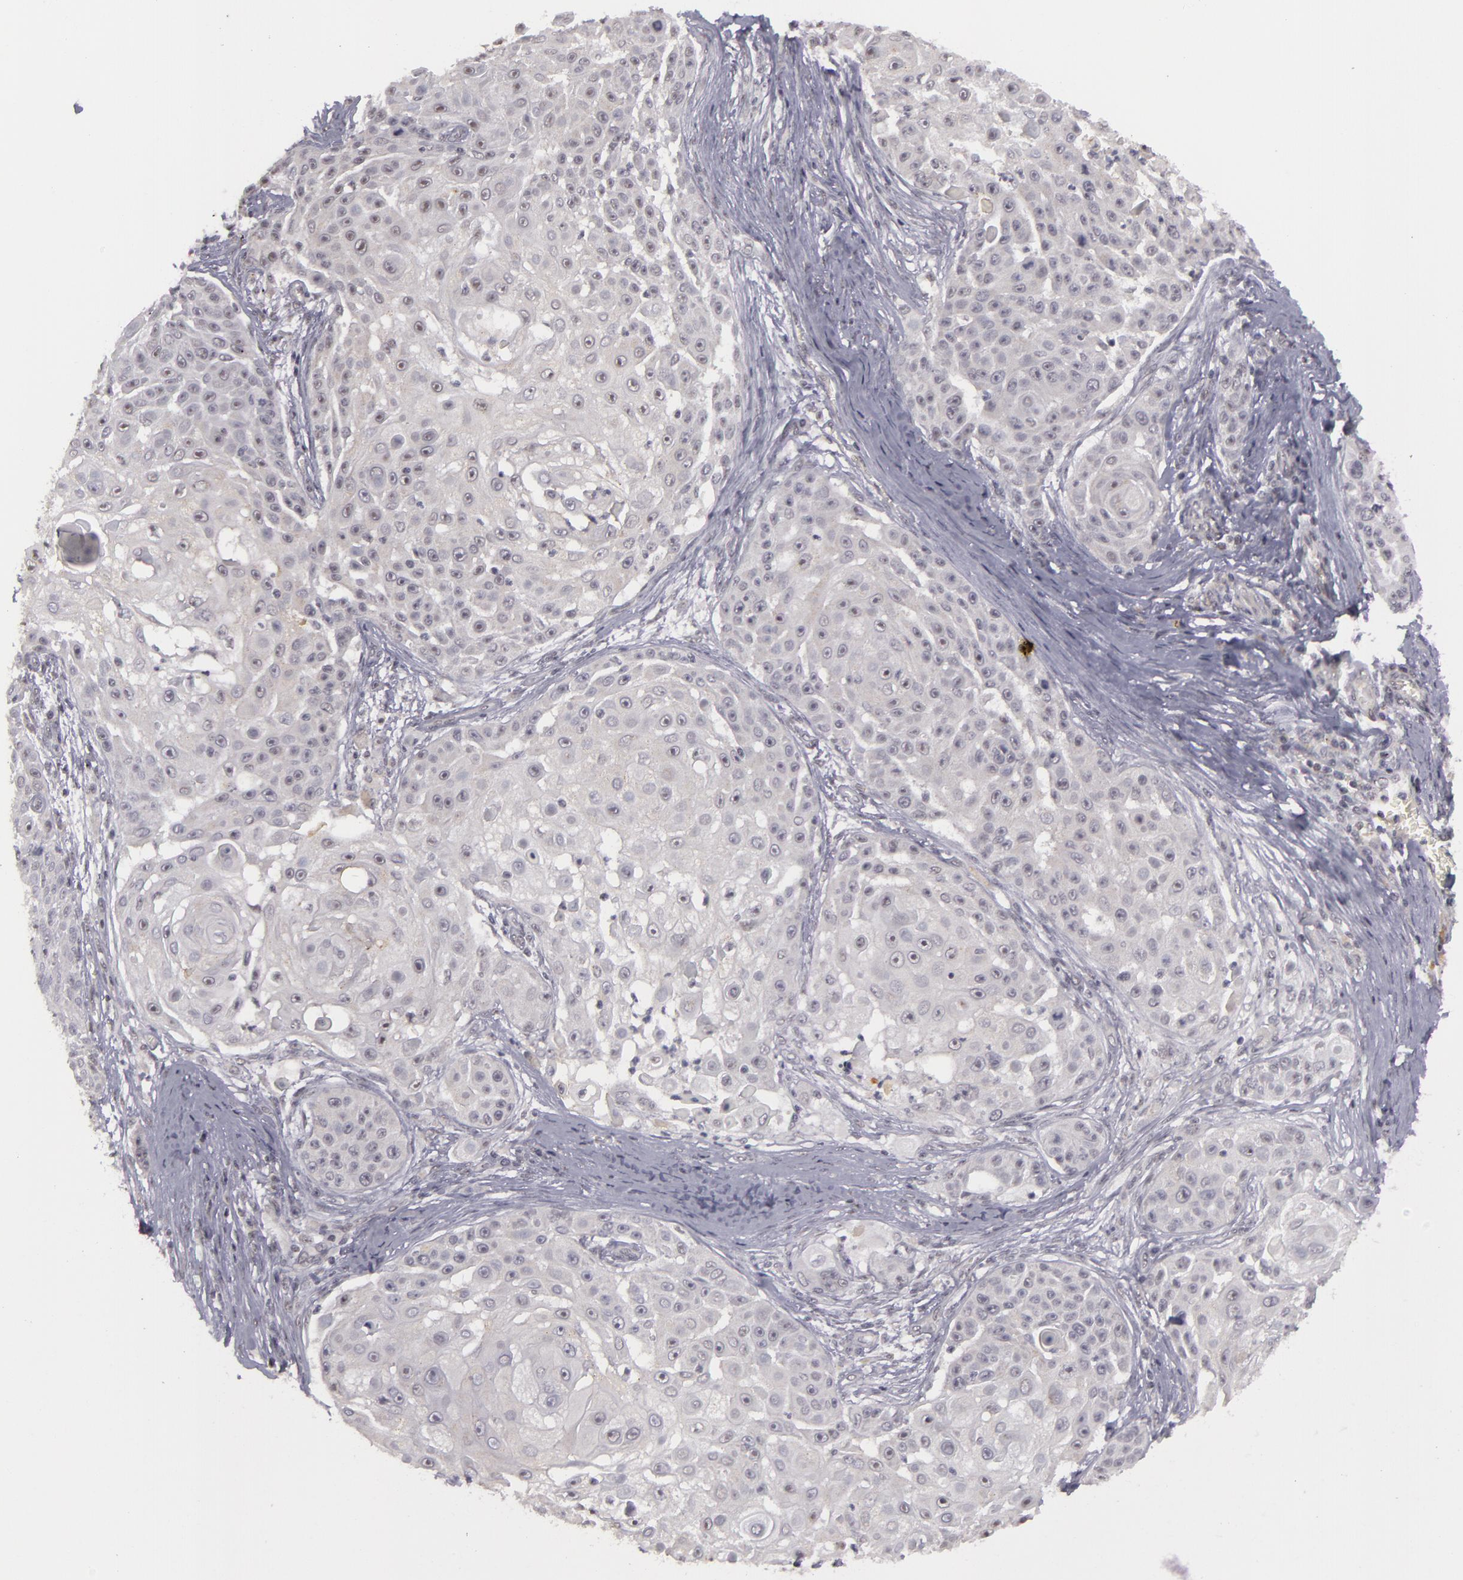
{"staining": {"intensity": "negative", "quantity": "none", "location": "none"}, "tissue": "skin cancer", "cell_type": "Tumor cells", "image_type": "cancer", "snomed": [{"axis": "morphology", "description": "Squamous cell carcinoma, NOS"}, {"axis": "topography", "description": "Skin"}], "caption": "The immunohistochemistry image has no significant positivity in tumor cells of skin cancer (squamous cell carcinoma) tissue. (DAB (3,3'-diaminobenzidine) immunohistochemistry (IHC) visualized using brightfield microscopy, high magnification).", "gene": "RRP7A", "patient": {"sex": "female", "age": 57}}